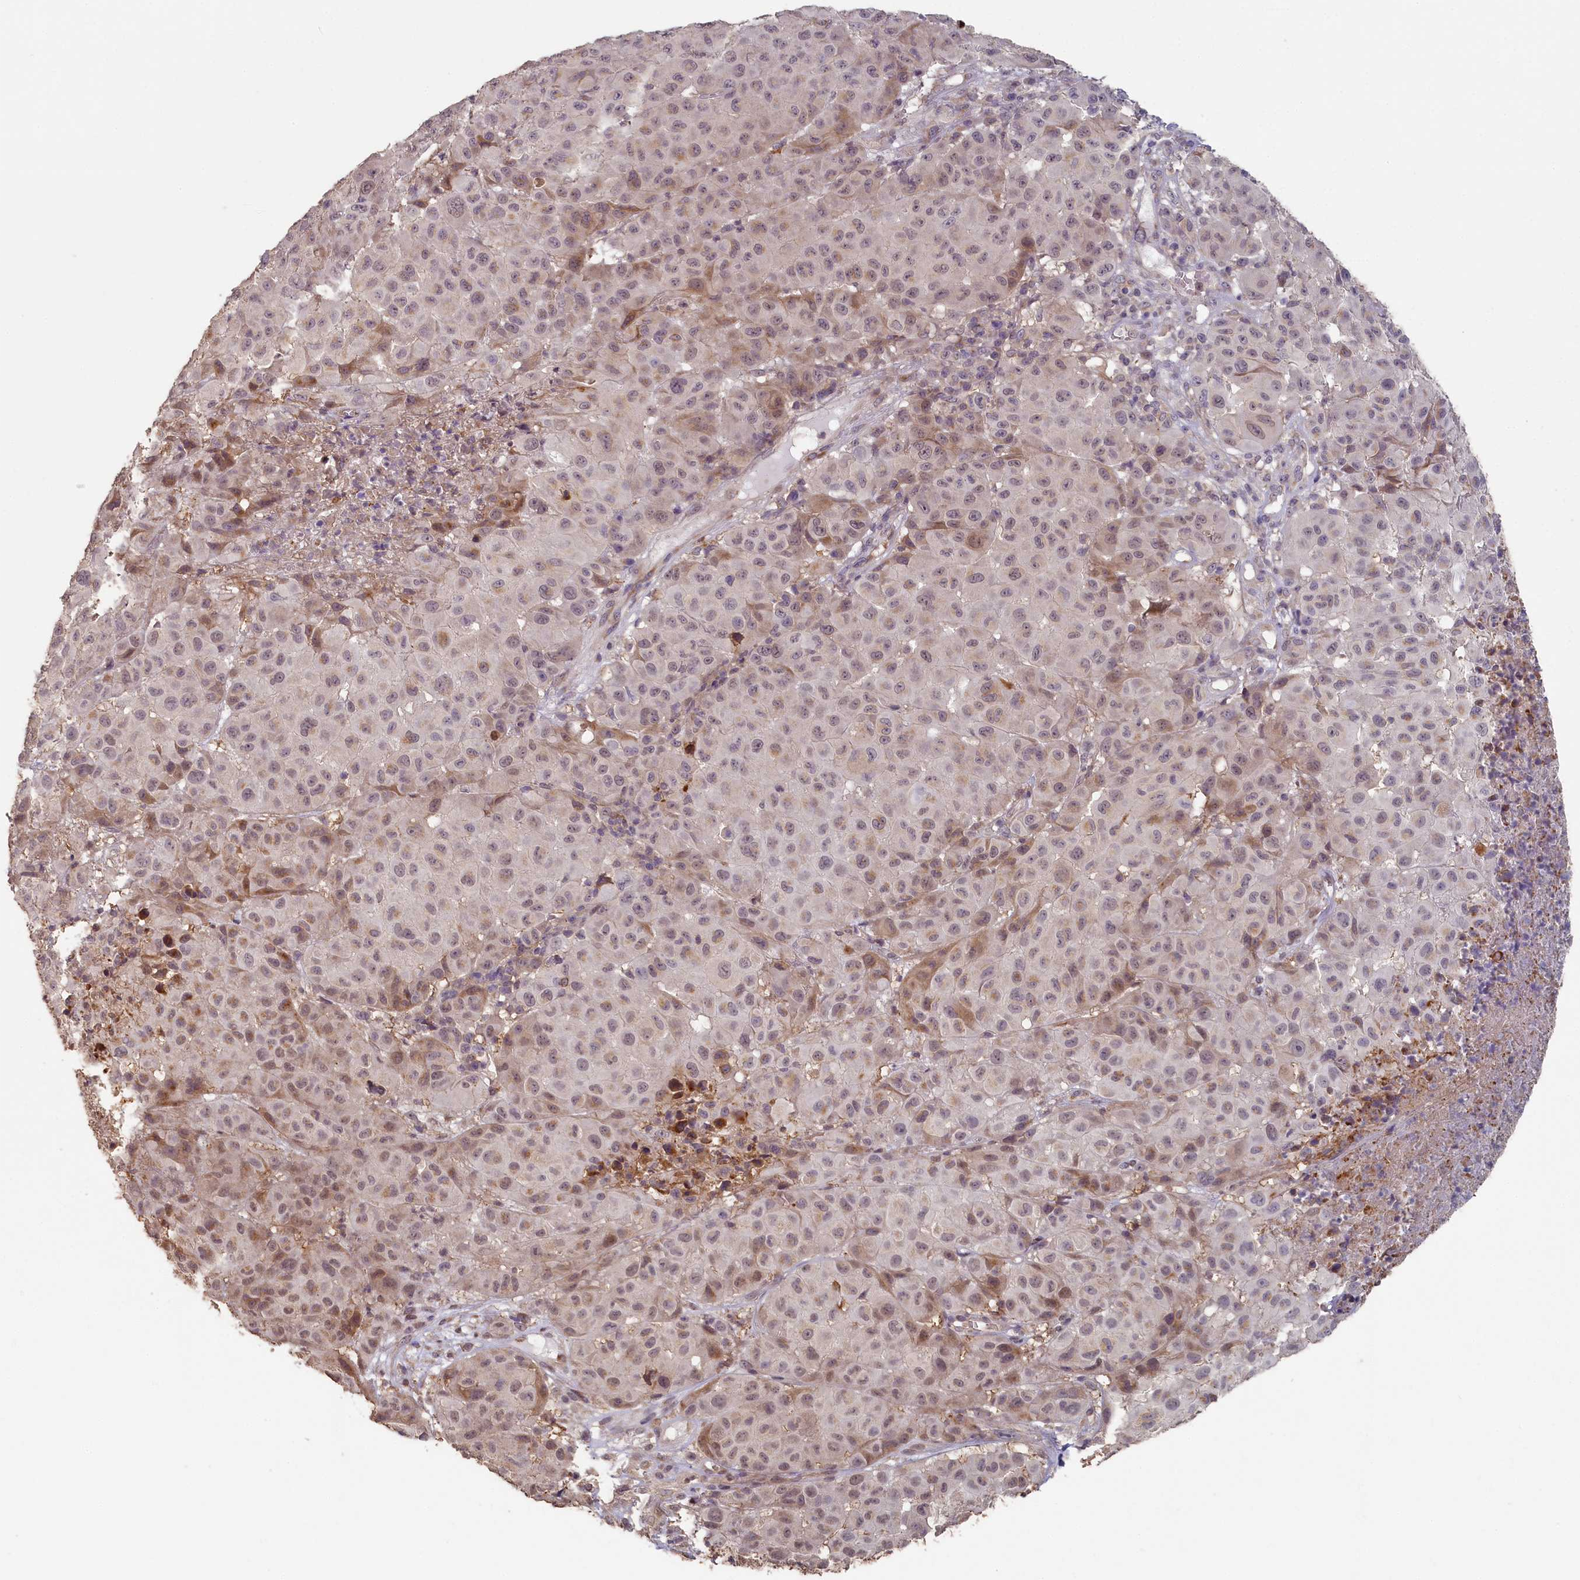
{"staining": {"intensity": "weak", "quantity": ">75%", "location": "nuclear"}, "tissue": "melanoma", "cell_type": "Tumor cells", "image_type": "cancer", "snomed": [{"axis": "morphology", "description": "Malignant melanoma, NOS"}, {"axis": "topography", "description": "Skin"}], "caption": "Immunohistochemistry (IHC) (DAB (3,3'-diaminobenzidine)) staining of malignant melanoma reveals weak nuclear protein staining in about >75% of tumor cells.", "gene": "STX16", "patient": {"sex": "male", "age": 73}}